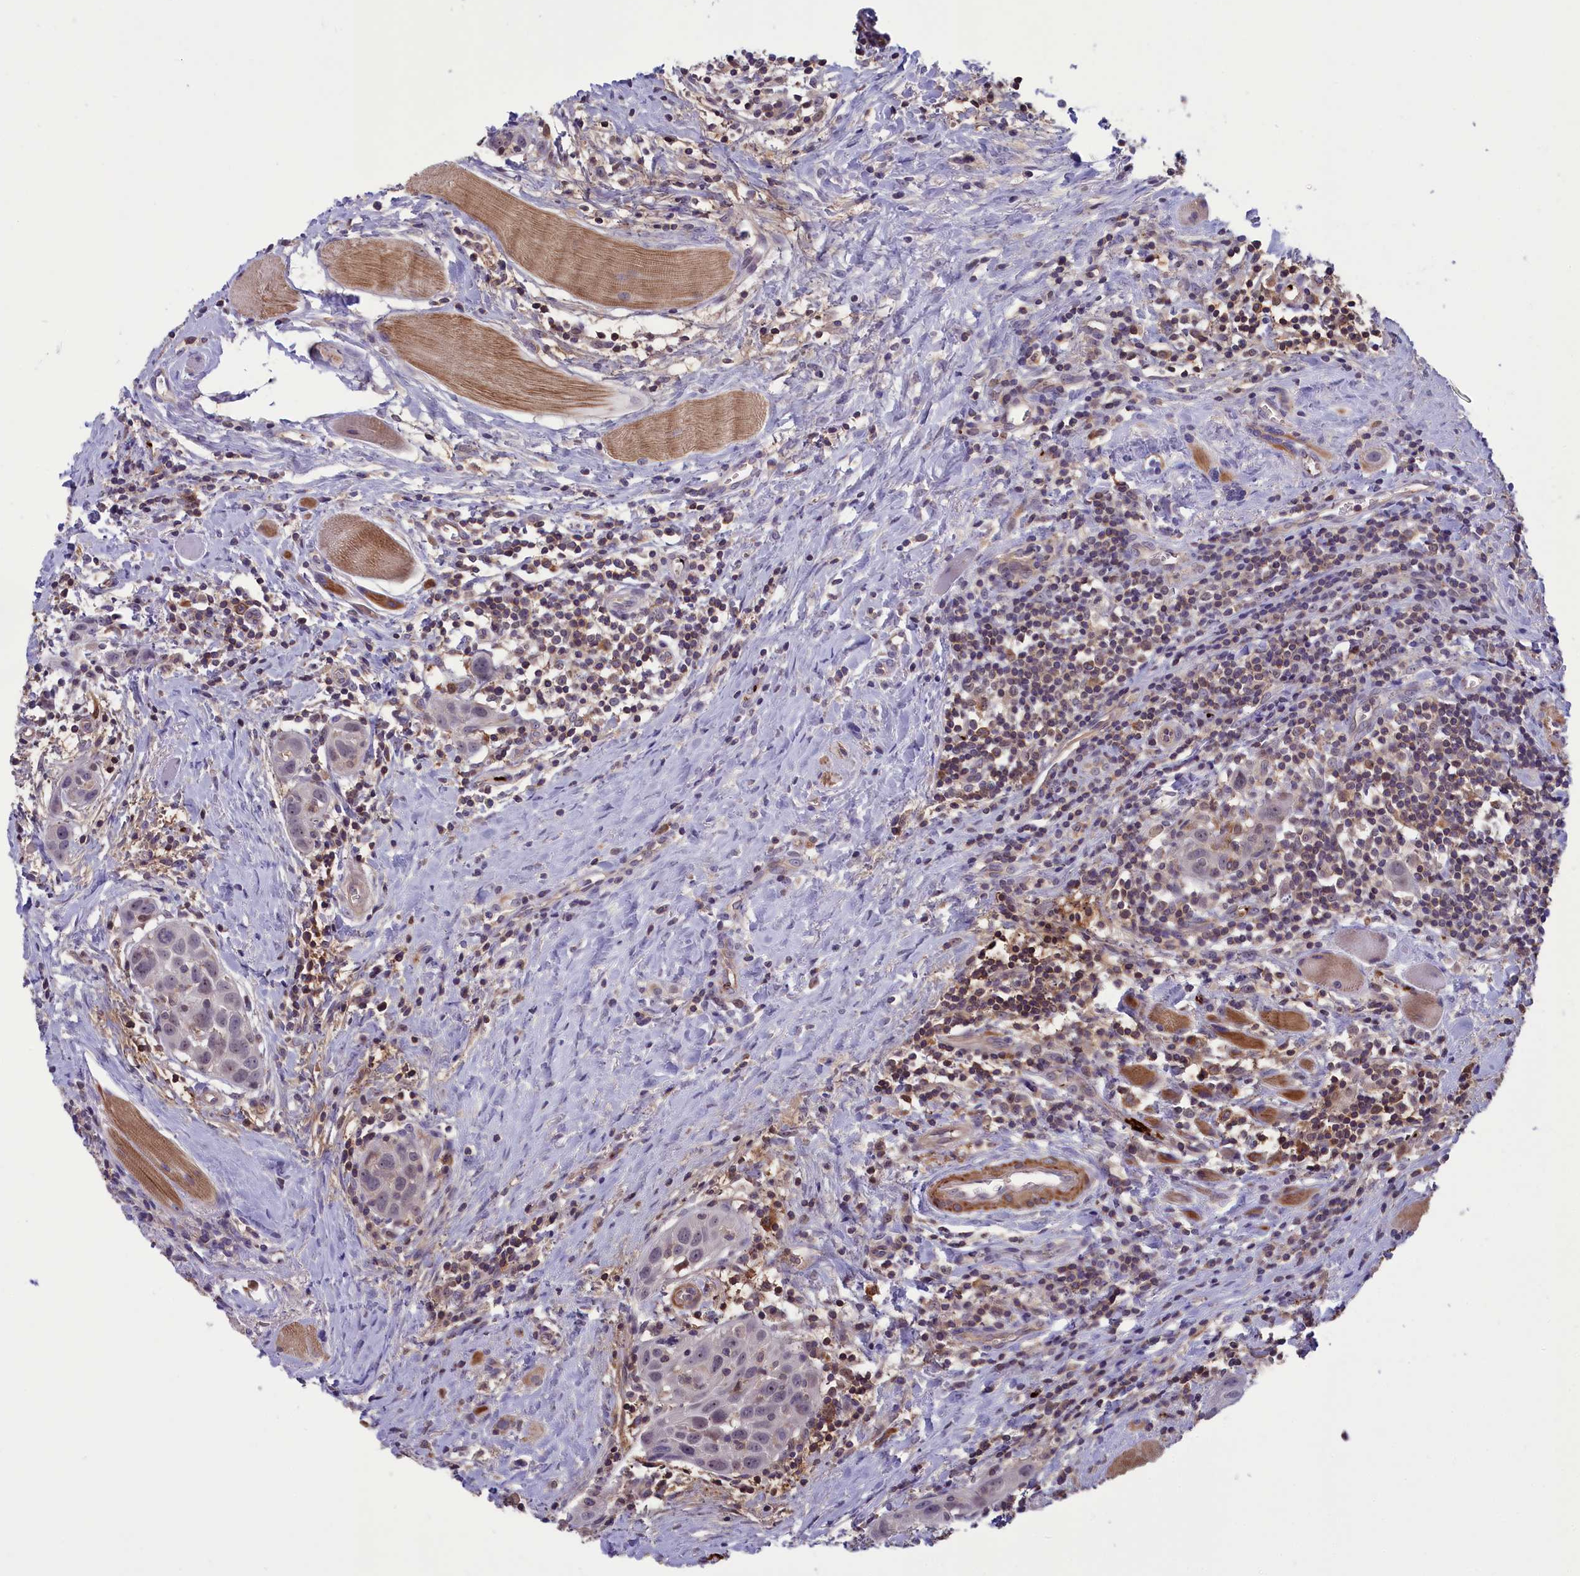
{"staining": {"intensity": "weak", "quantity": "25%-75%", "location": "nuclear"}, "tissue": "head and neck cancer", "cell_type": "Tumor cells", "image_type": "cancer", "snomed": [{"axis": "morphology", "description": "Squamous cell carcinoma, NOS"}, {"axis": "topography", "description": "Oral tissue"}, {"axis": "topography", "description": "Head-Neck"}], "caption": "Brown immunohistochemical staining in head and neck cancer (squamous cell carcinoma) exhibits weak nuclear positivity in about 25%-75% of tumor cells.", "gene": "HEATR3", "patient": {"sex": "female", "age": 50}}